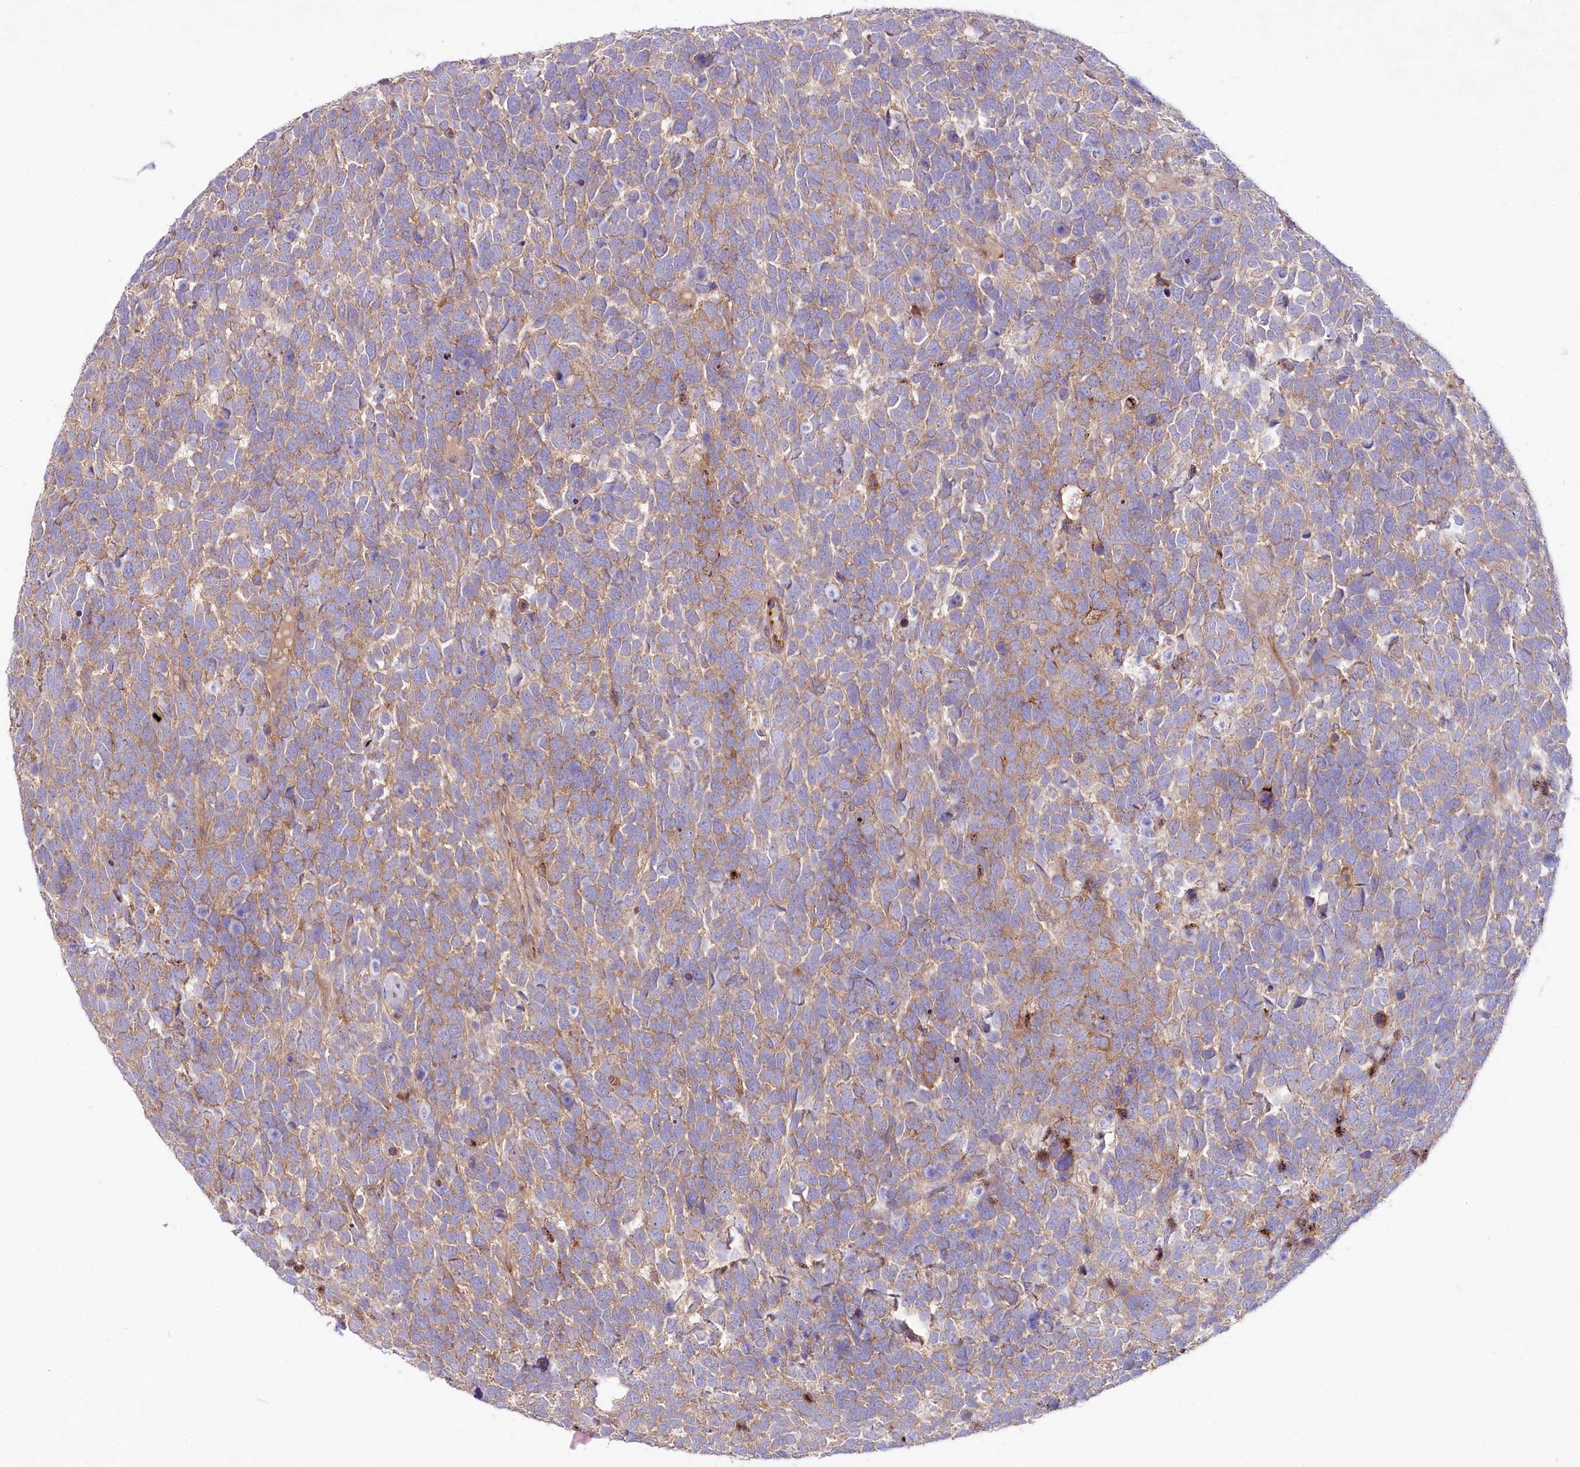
{"staining": {"intensity": "weak", "quantity": ">75%", "location": "cytoplasmic/membranous"}, "tissue": "urothelial cancer", "cell_type": "Tumor cells", "image_type": "cancer", "snomed": [{"axis": "morphology", "description": "Urothelial carcinoma, High grade"}, {"axis": "topography", "description": "Urinary bladder"}], "caption": "High-power microscopy captured an immunohistochemistry histopathology image of high-grade urothelial carcinoma, revealing weak cytoplasmic/membranous staining in about >75% of tumor cells. (DAB (3,3'-diaminobenzidine) = brown stain, brightfield microscopy at high magnification).", "gene": "STX6", "patient": {"sex": "female", "age": 82}}